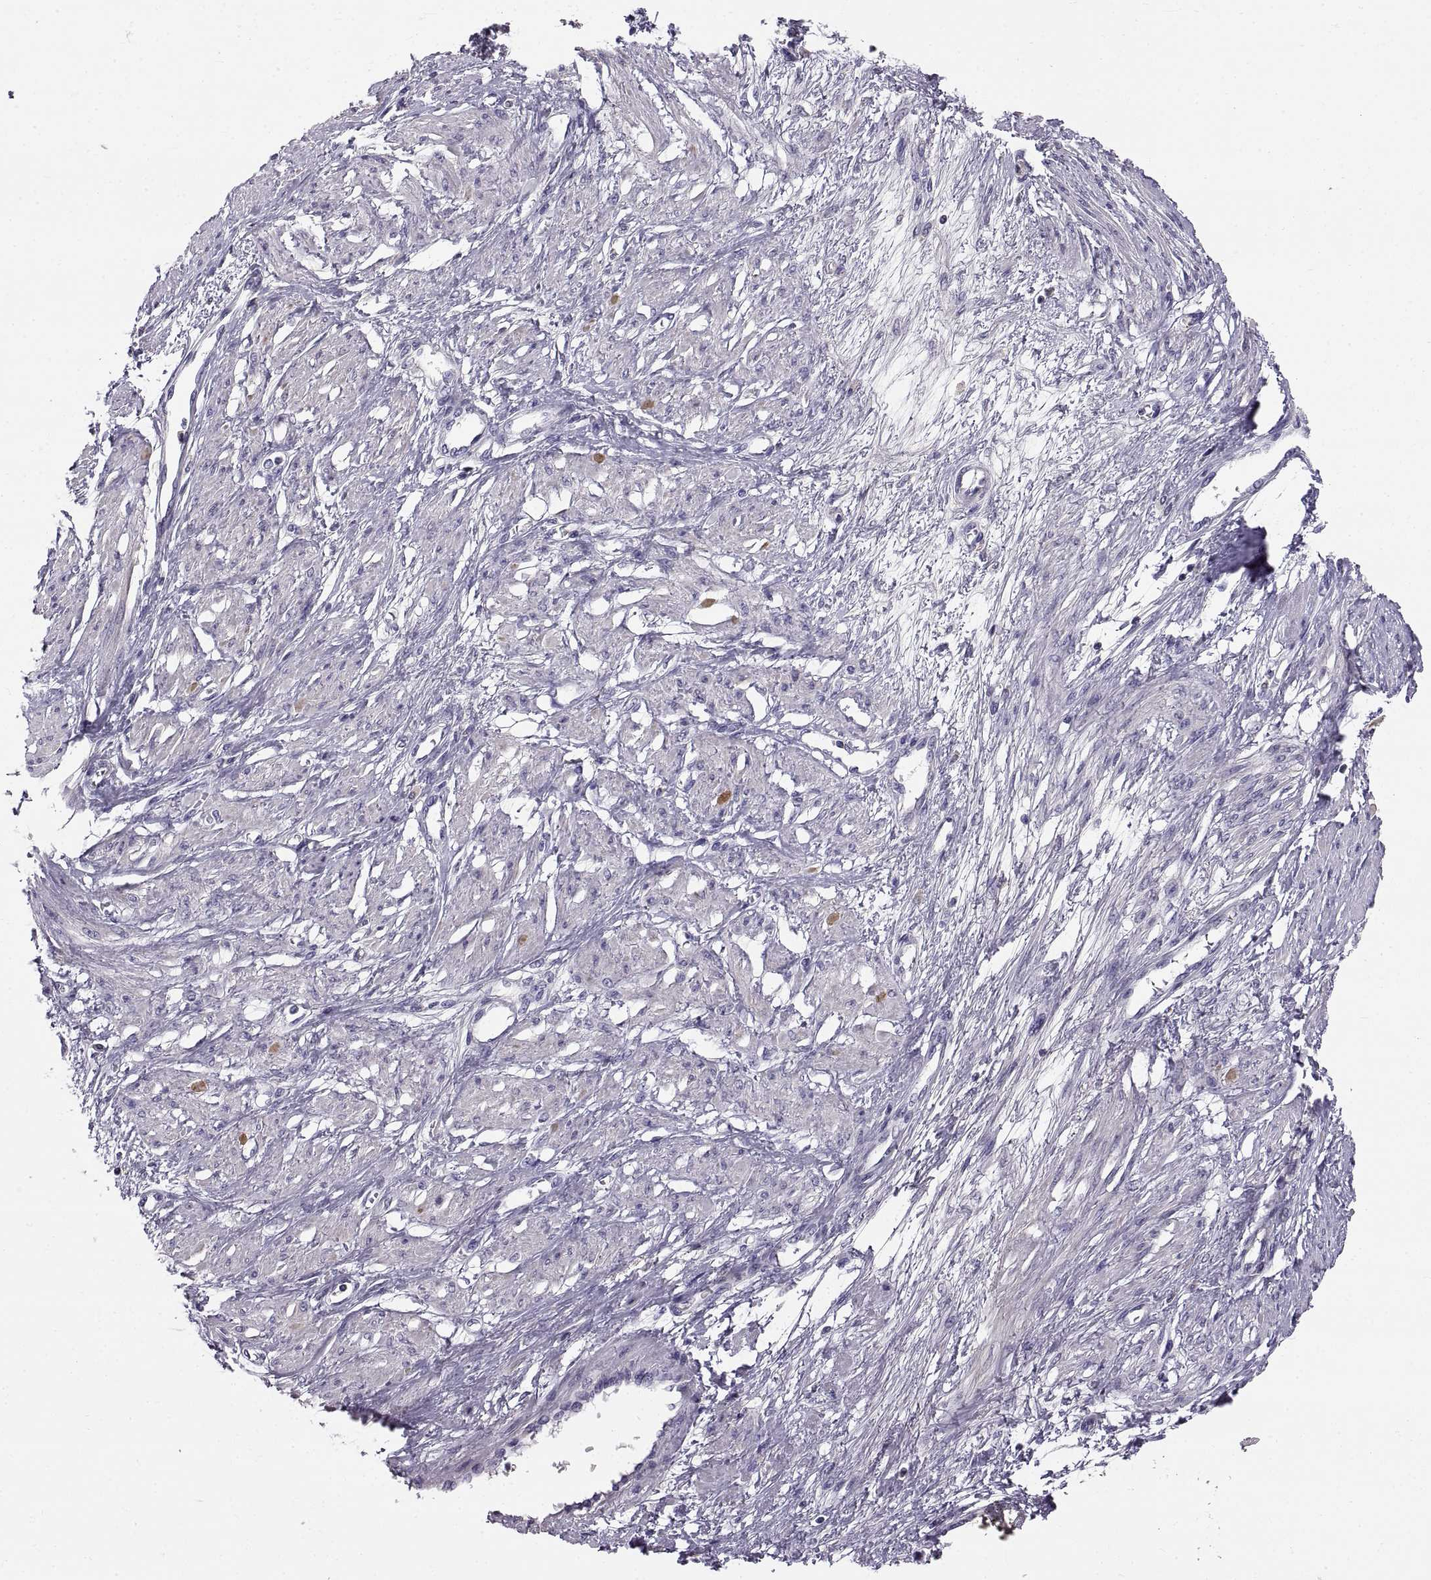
{"staining": {"intensity": "negative", "quantity": "none", "location": "none"}, "tissue": "smooth muscle", "cell_type": "Smooth muscle cells", "image_type": "normal", "snomed": [{"axis": "morphology", "description": "Normal tissue, NOS"}, {"axis": "topography", "description": "Smooth muscle"}, {"axis": "topography", "description": "Uterus"}], "caption": "Immunohistochemistry (IHC) photomicrograph of benign smooth muscle: smooth muscle stained with DAB (3,3'-diaminobenzidine) shows no significant protein staining in smooth muscle cells.", "gene": "ADAM32", "patient": {"sex": "female", "age": 39}}